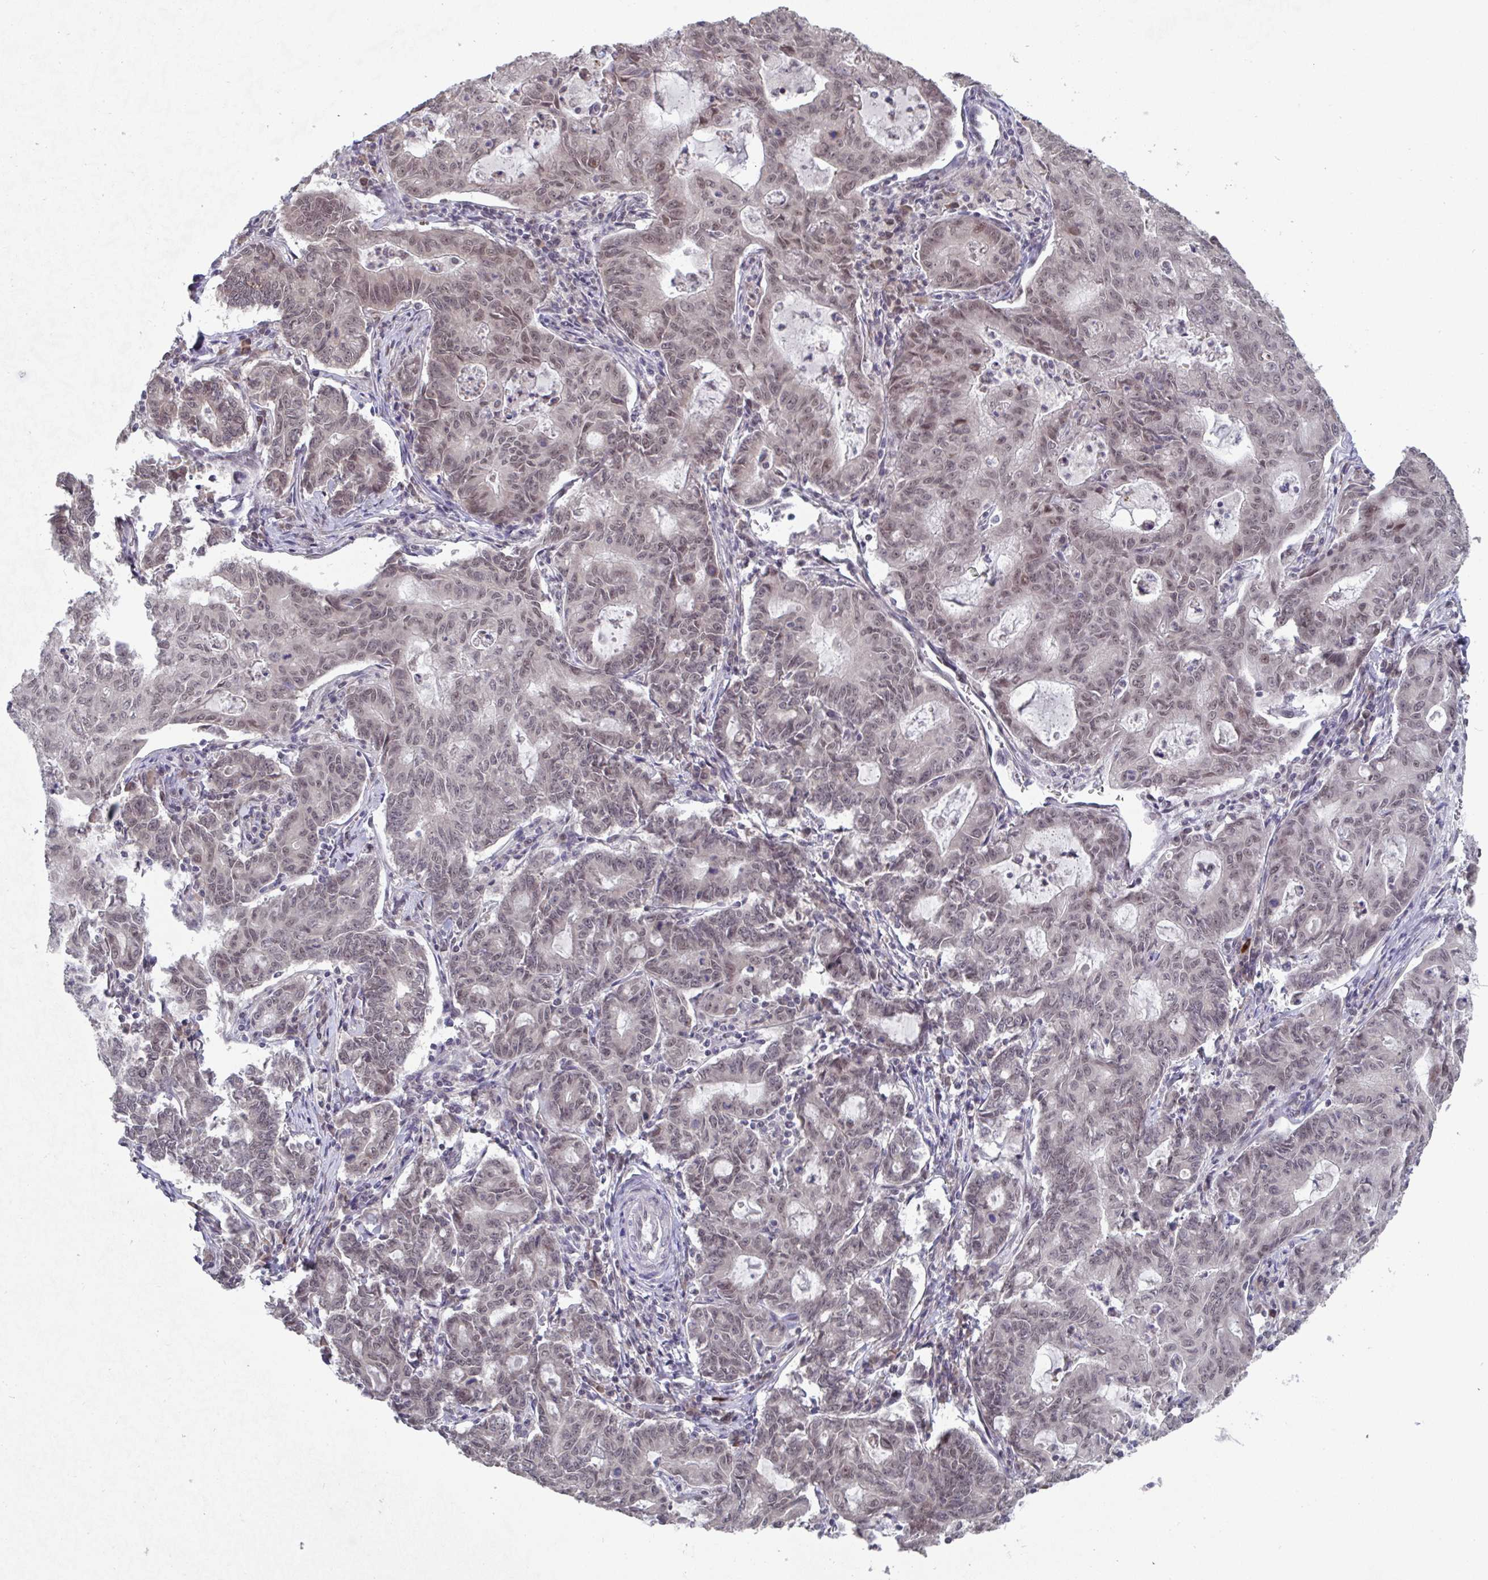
{"staining": {"intensity": "weak", "quantity": ">75%", "location": "nuclear"}, "tissue": "stomach cancer", "cell_type": "Tumor cells", "image_type": "cancer", "snomed": [{"axis": "morphology", "description": "Adenocarcinoma, NOS"}, {"axis": "topography", "description": "Stomach, upper"}], "caption": "The micrograph displays immunohistochemical staining of stomach adenocarcinoma. There is weak nuclear staining is present in approximately >75% of tumor cells.", "gene": "JMJD1C", "patient": {"sex": "female", "age": 79}}